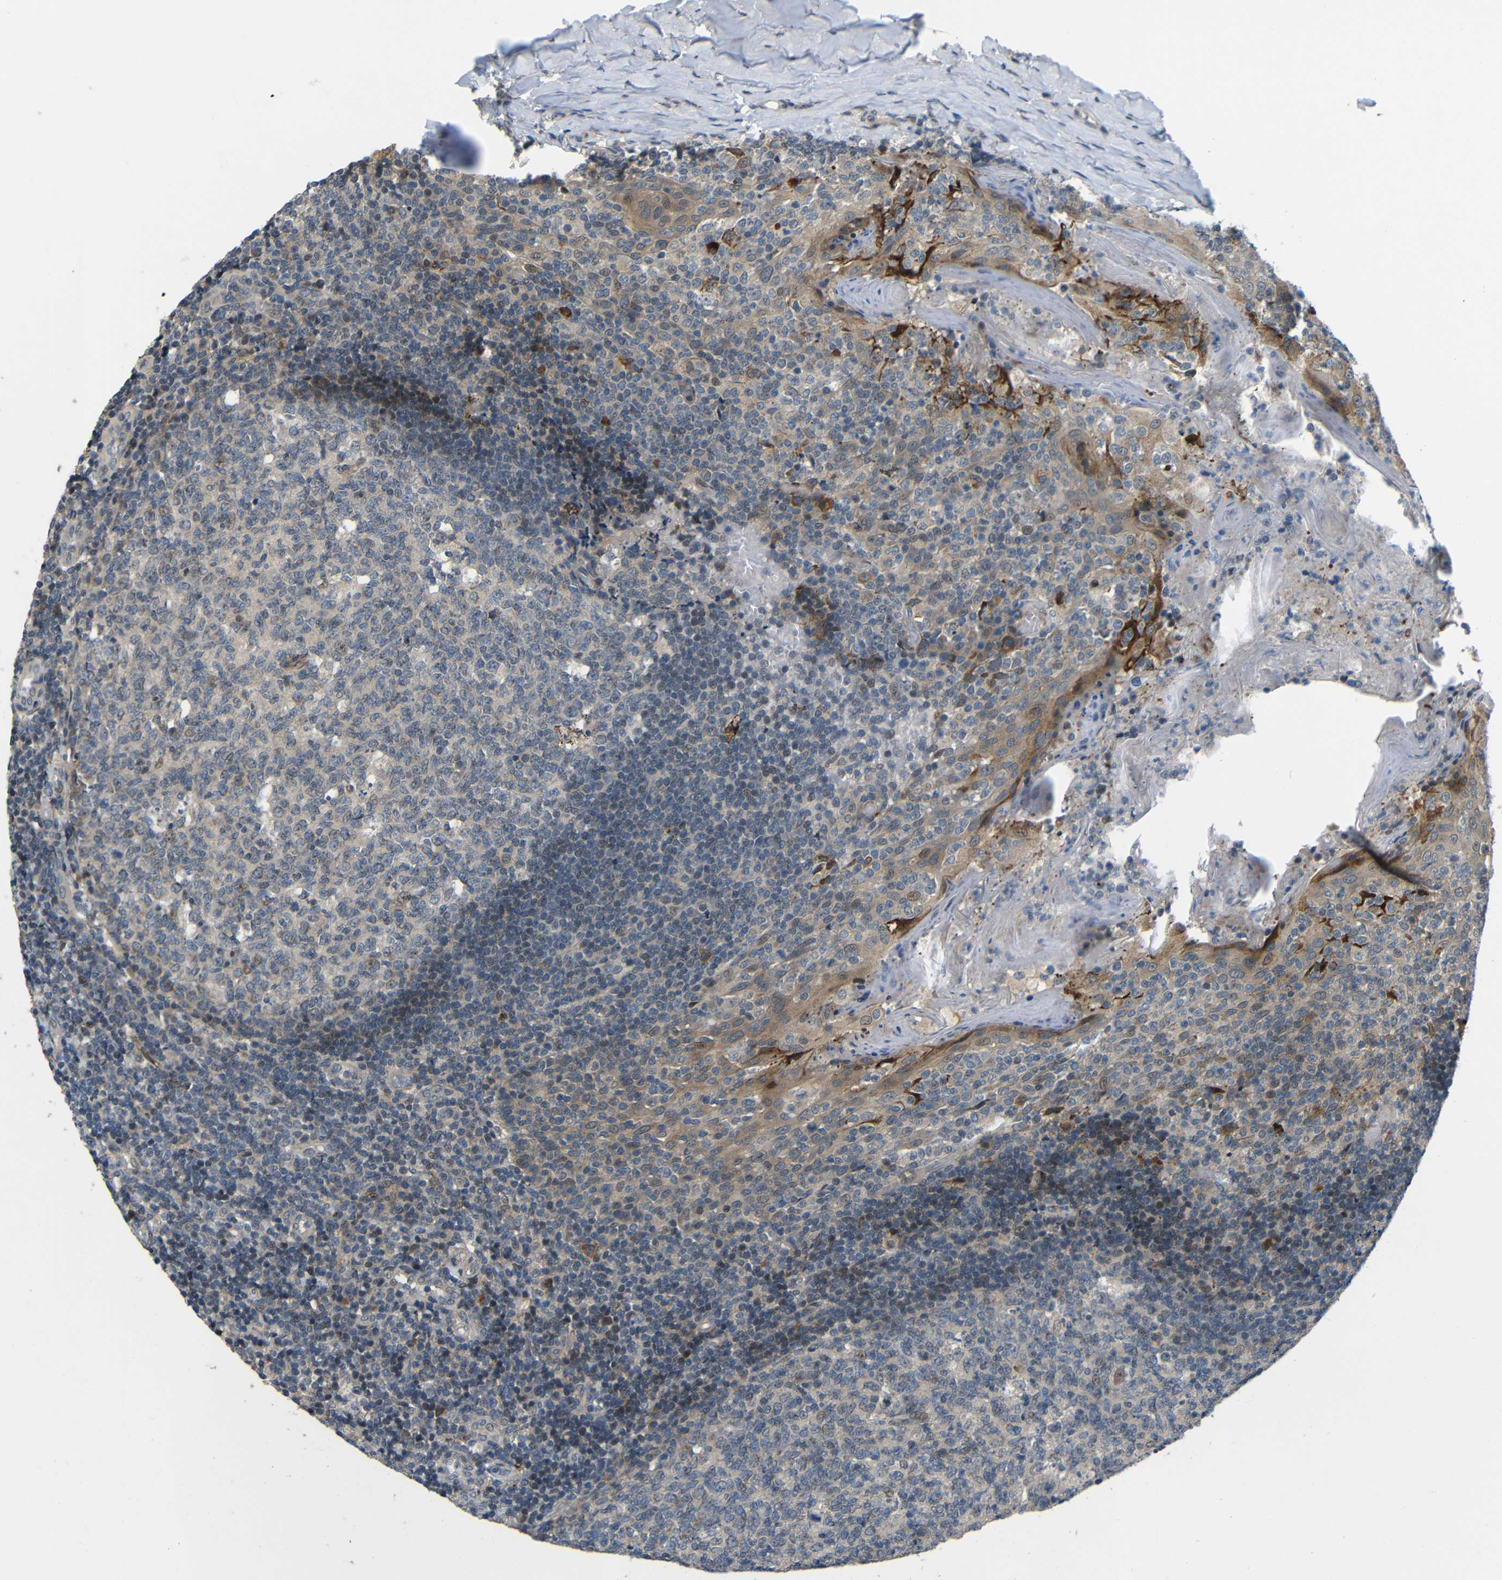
{"staining": {"intensity": "negative", "quantity": "none", "location": "none"}, "tissue": "tonsil", "cell_type": "Germinal center cells", "image_type": "normal", "snomed": [{"axis": "morphology", "description": "Normal tissue, NOS"}, {"axis": "topography", "description": "Tonsil"}], "caption": "IHC histopathology image of unremarkable tonsil: human tonsil stained with DAB (3,3'-diaminobenzidine) demonstrates no significant protein positivity in germinal center cells.", "gene": "SYDE1", "patient": {"sex": "female", "age": 19}}